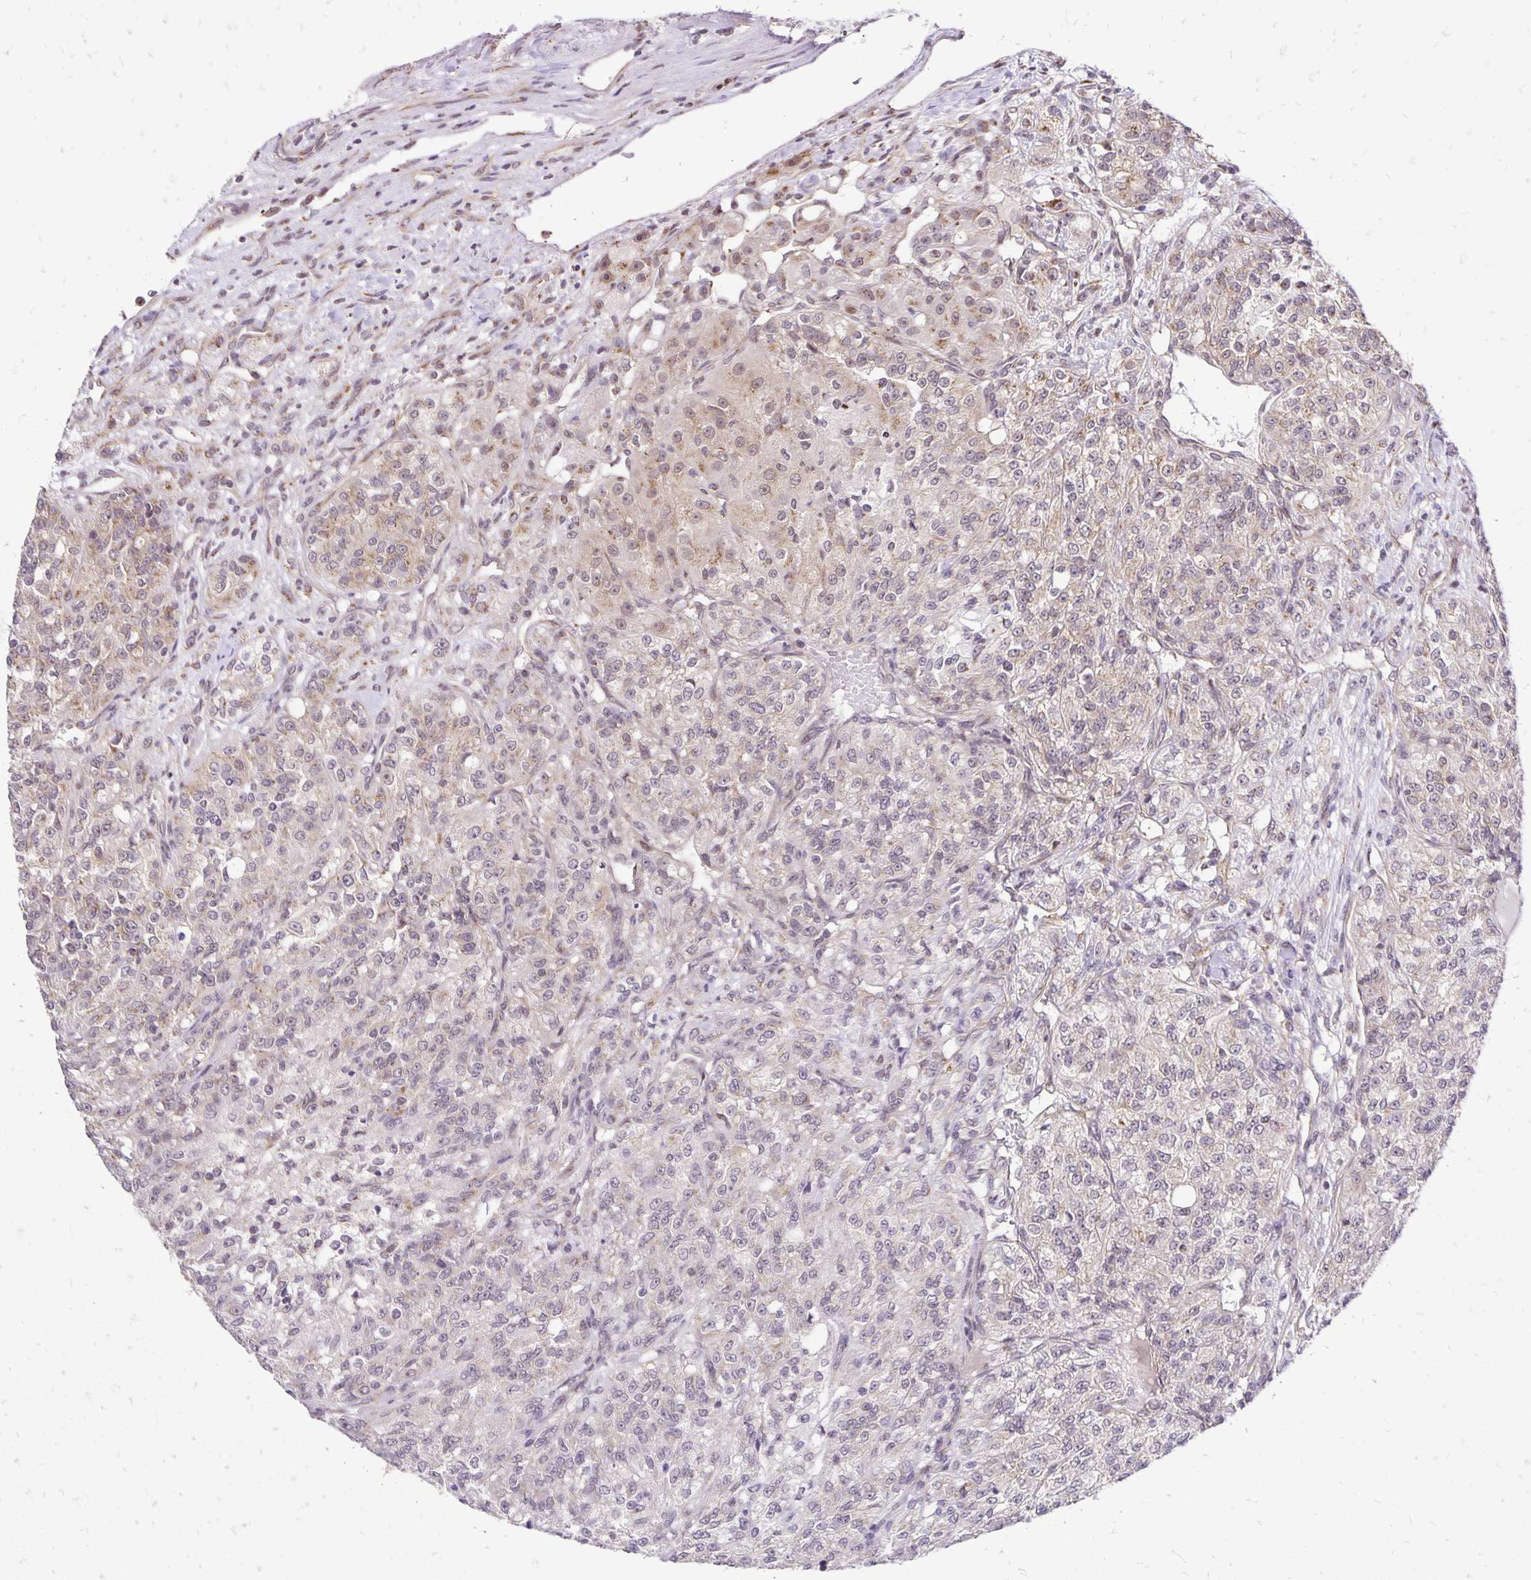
{"staining": {"intensity": "weak", "quantity": "25%-75%", "location": "cytoplasmic/membranous"}, "tissue": "renal cancer", "cell_type": "Tumor cells", "image_type": "cancer", "snomed": [{"axis": "morphology", "description": "Adenocarcinoma, NOS"}, {"axis": "topography", "description": "Kidney"}], "caption": "A brown stain shows weak cytoplasmic/membranous expression of a protein in human renal cancer tumor cells.", "gene": "GOLGA5", "patient": {"sex": "female", "age": 63}}